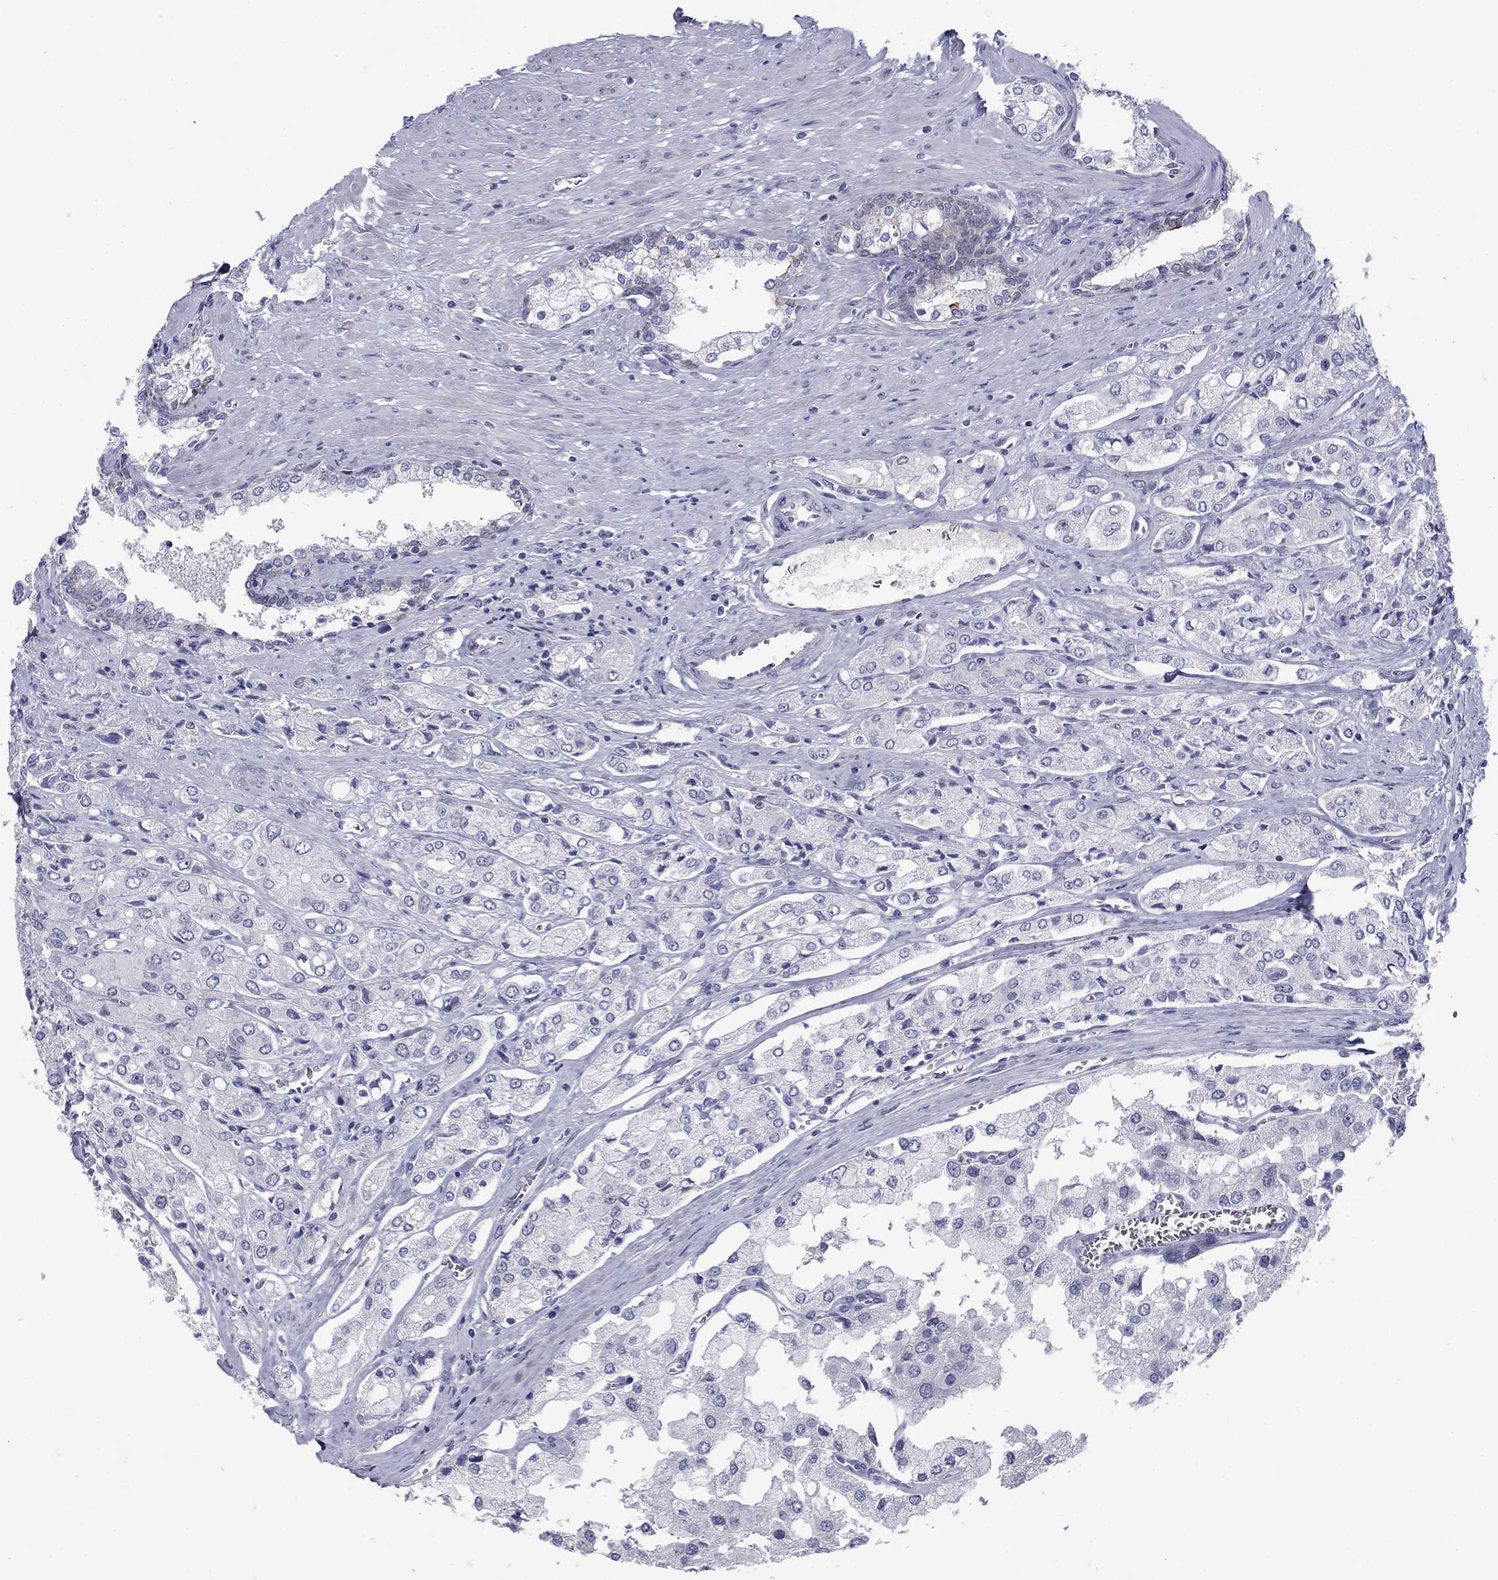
{"staining": {"intensity": "negative", "quantity": "none", "location": "none"}, "tissue": "prostate cancer", "cell_type": "Tumor cells", "image_type": "cancer", "snomed": [{"axis": "morphology", "description": "Adenocarcinoma, NOS"}, {"axis": "topography", "description": "Prostate and seminal vesicle, NOS"}, {"axis": "topography", "description": "Prostate"}], "caption": "An immunohistochemistry (IHC) histopathology image of prostate cancer (adenocarcinoma) is shown. There is no staining in tumor cells of prostate cancer (adenocarcinoma).", "gene": "C4orf19", "patient": {"sex": "male", "age": 67}}